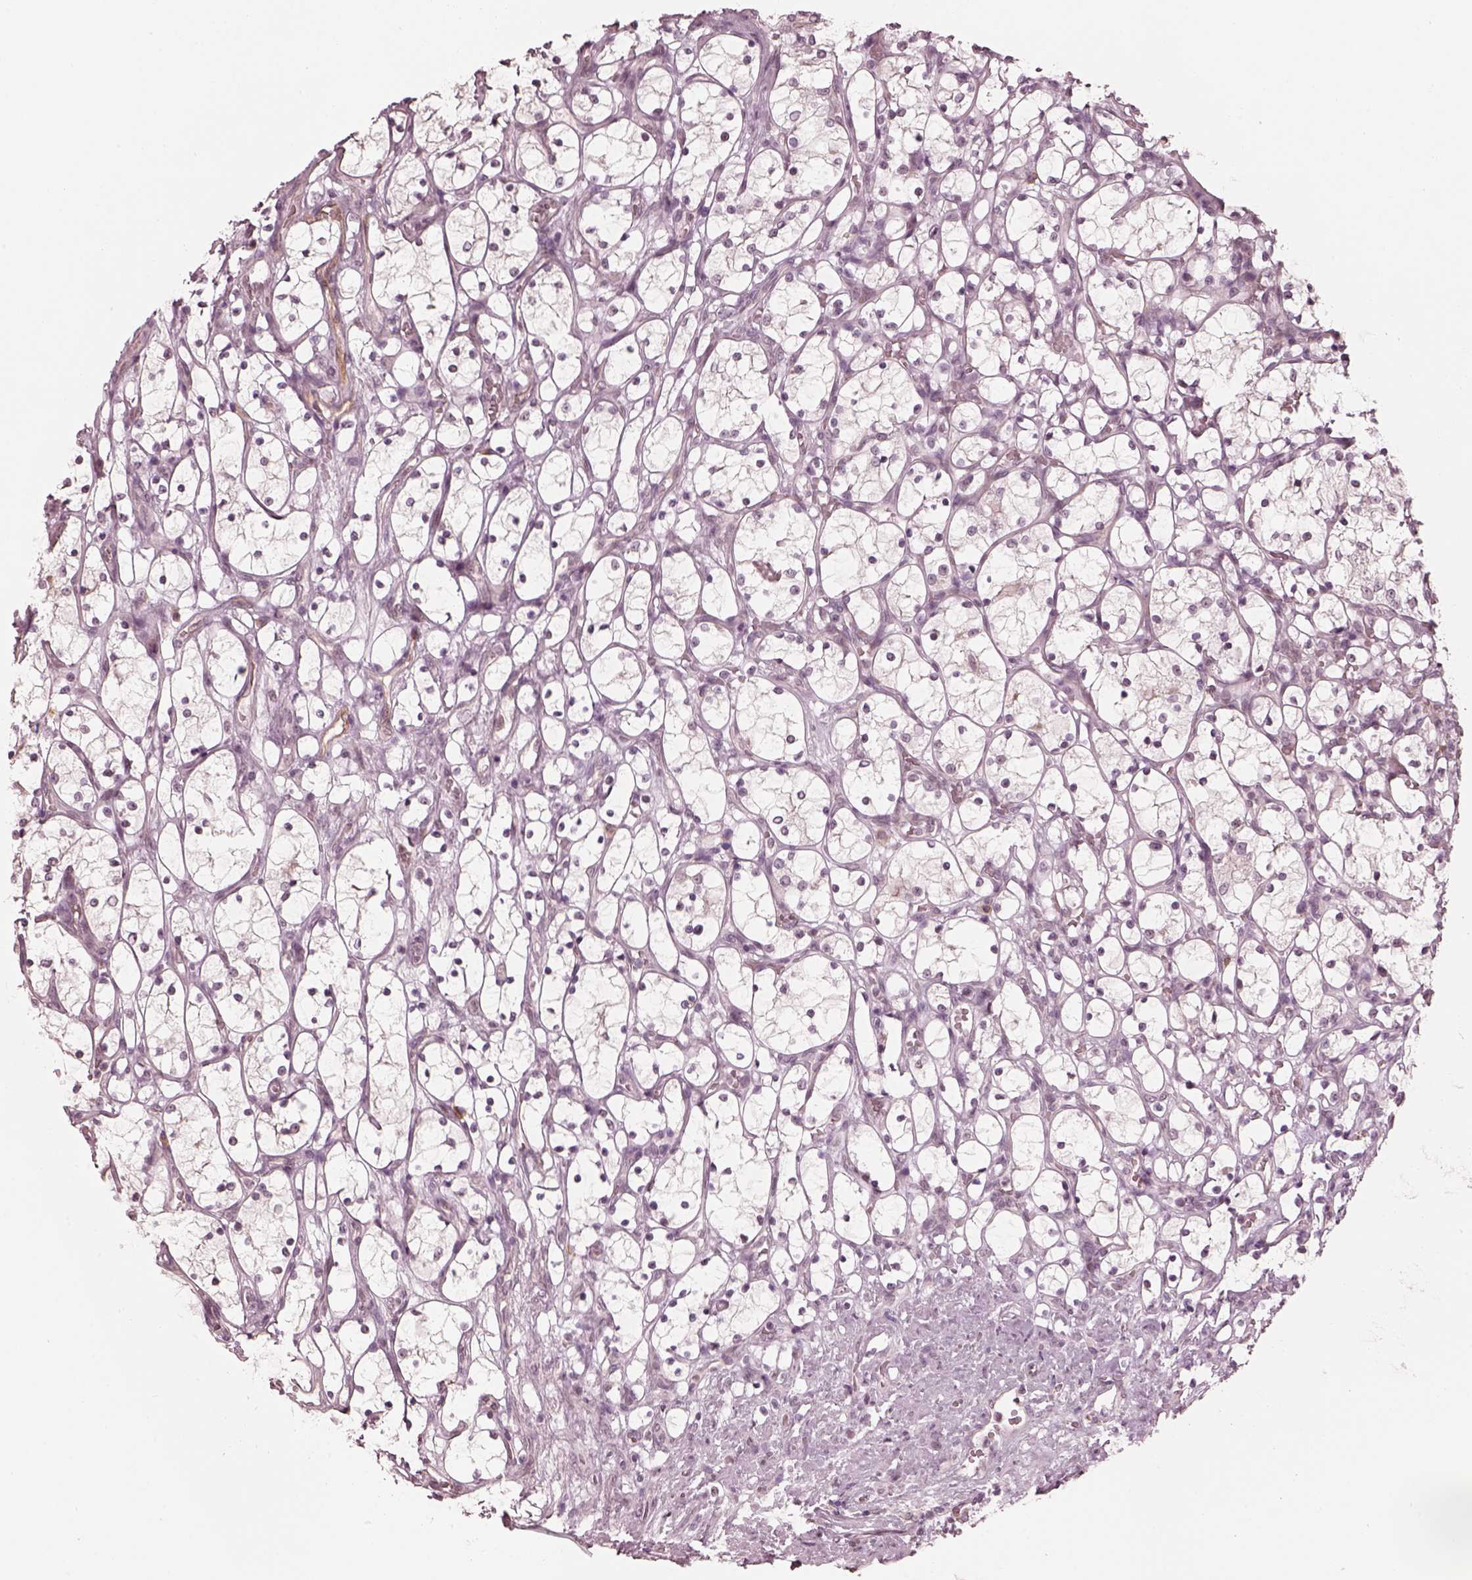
{"staining": {"intensity": "negative", "quantity": "none", "location": "none"}, "tissue": "renal cancer", "cell_type": "Tumor cells", "image_type": "cancer", "snomed": [{"axis": "morphology", "description": "Adenocarcinoma, NOS"}, {"axis": "topography", "description": "Kidney"}], "caption": "IHC image of renal cancer (adenocarcinoma) stained for a protein (brown), which shows no expression in tumor cells.", "gene": "RPGRIP1", "patient": {"sex": "female", "age": 69}}